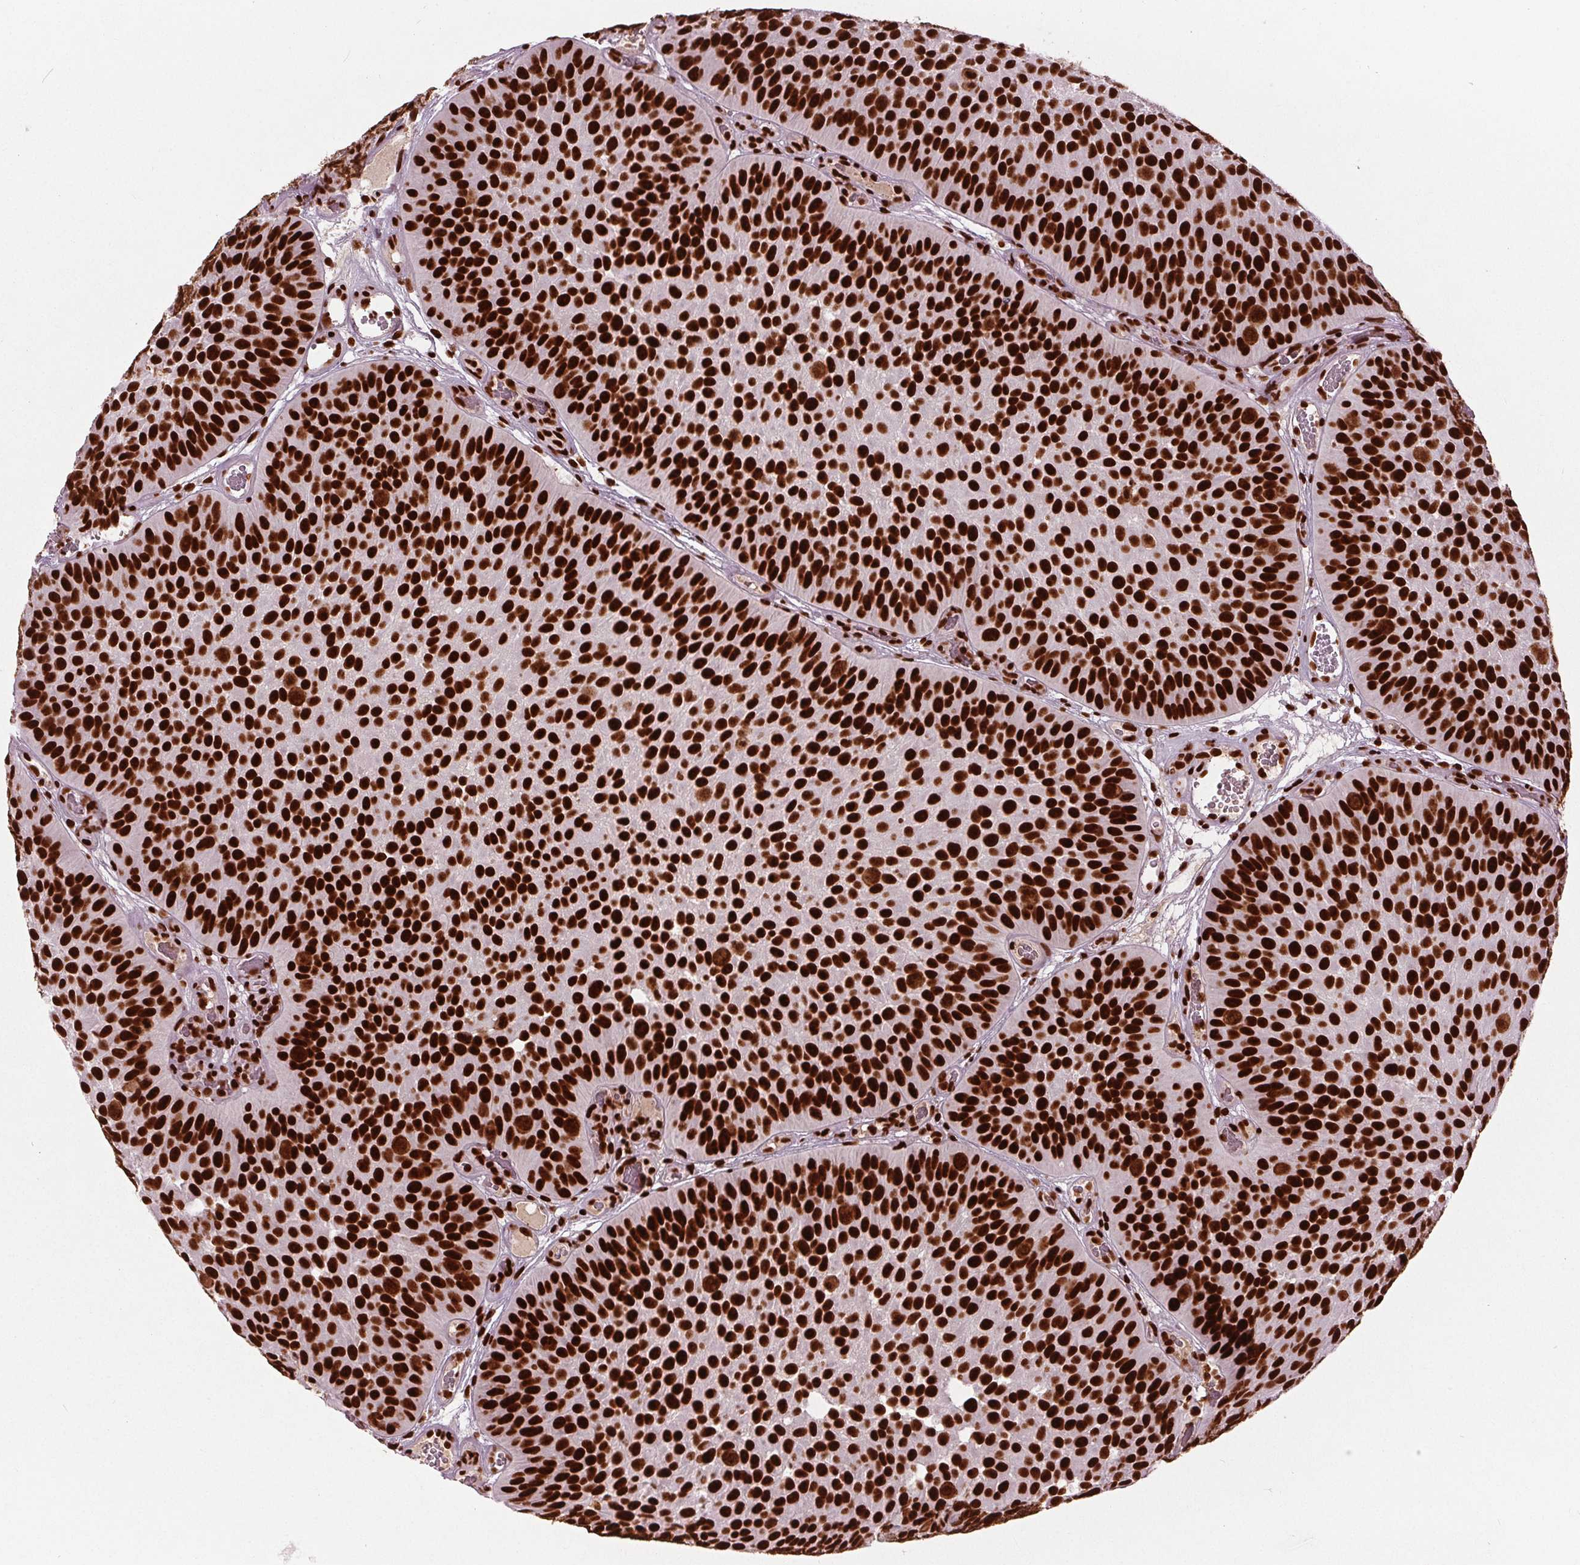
{"staining": {"intensity": "strong", "quantity": ">75%", "location": "nuclear"}, "tissue": "urothelial cancer", "cell_type": "Tumor cells", "image_type": "cancer", "snomed": [{"axis": "morphology", "description": "Urothelial carcinoma, Low grade"}, {"axis": "topography", "description": "Urinary bladder"}], "caption": "The photomicrograph displays staining of urothelial carcinoma (low-grade), revealing strong nuclear protein positivity (brown color) within tumor cells.", "gene": "BRD4", "patient": {"sex": "male", "age": 76}}